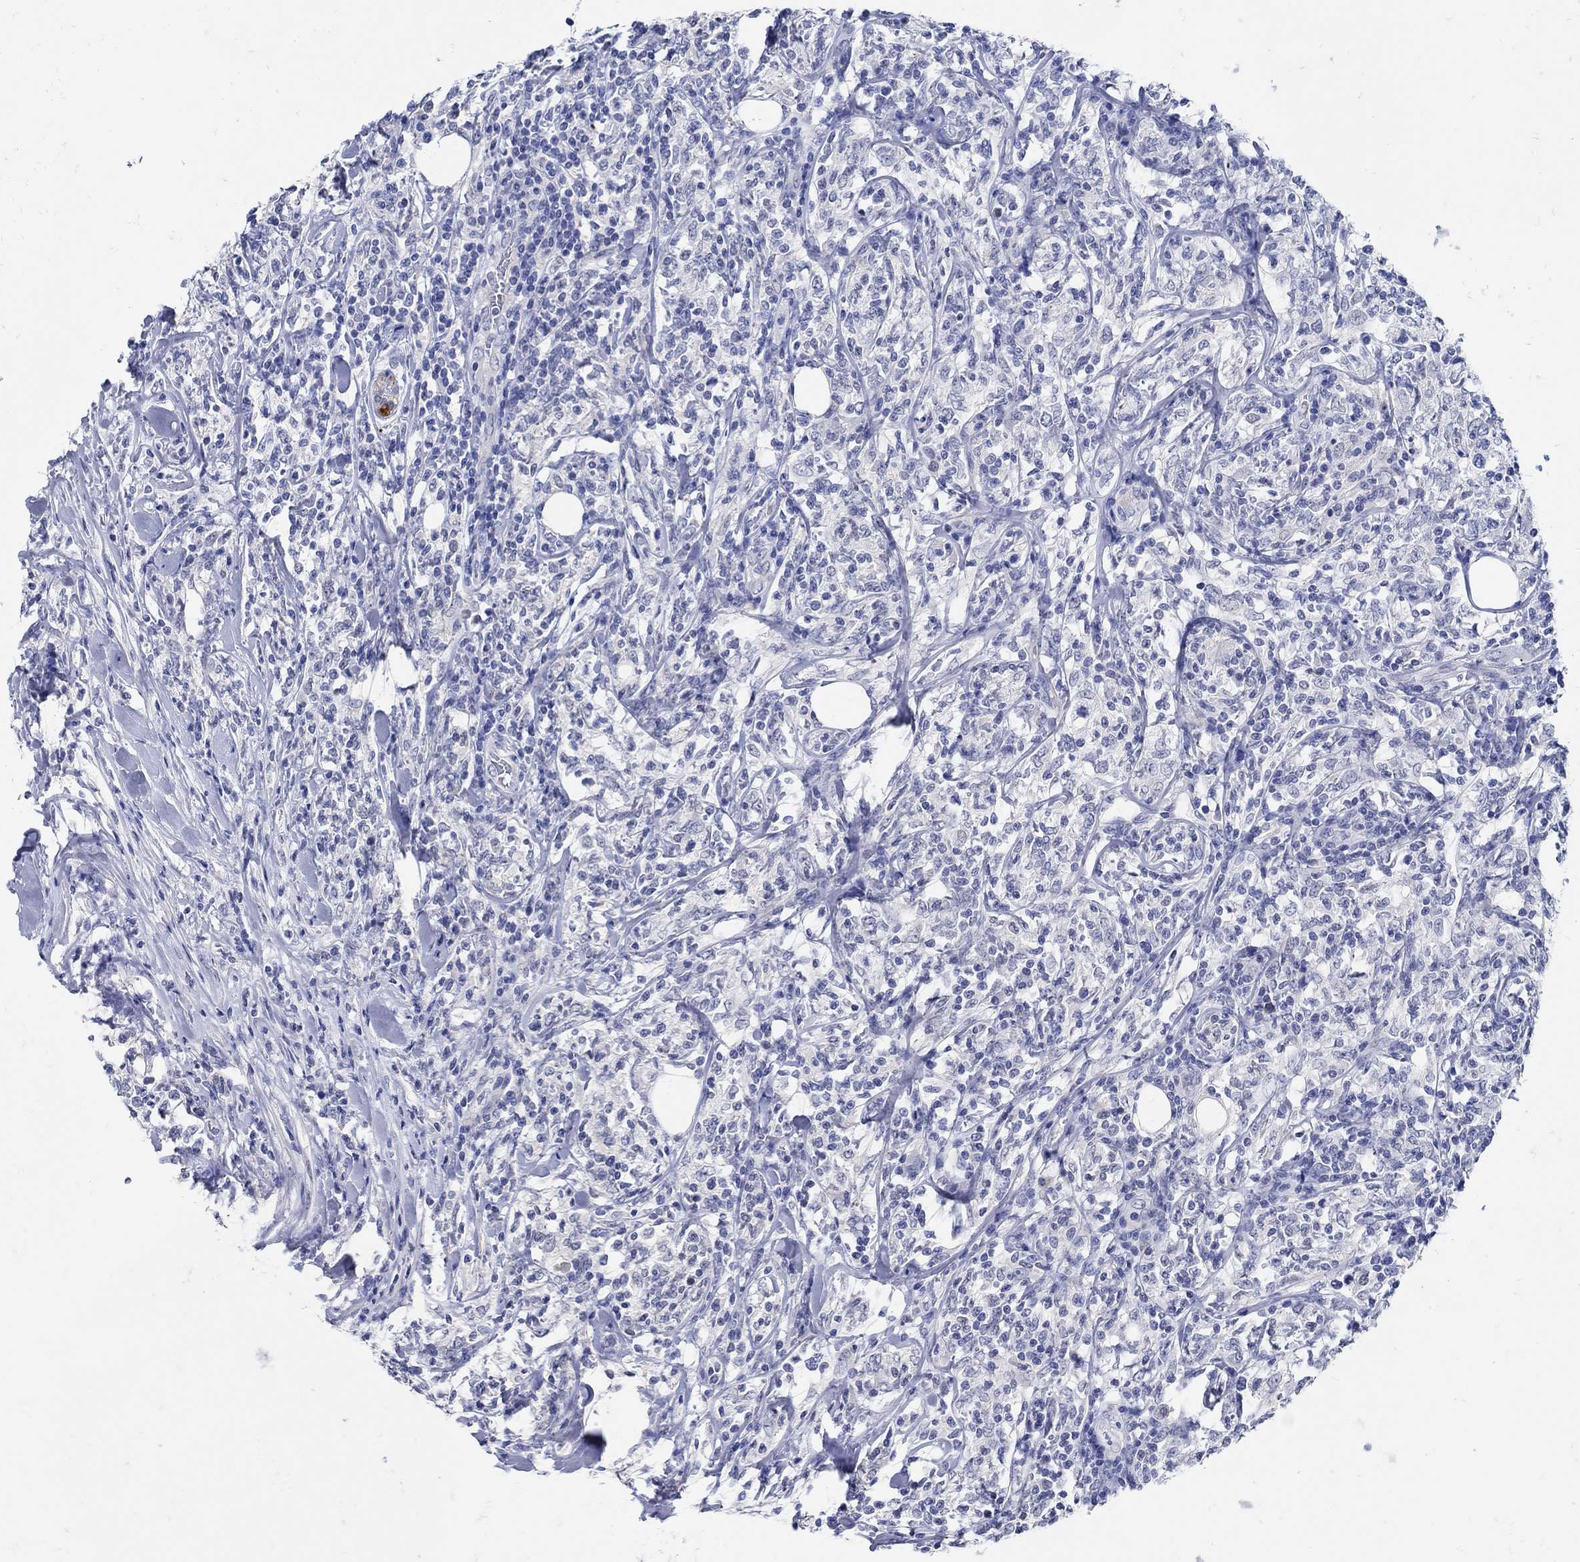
{"staining": {"intensity": "negative", "quantity": "none", "location": "none"}, "tissue": "lymphoma", "cell_type": "Tumor cells", "image_type": "cancer", "snomed": [{"axis": "morphology", "description": "Malignant lymphoma, non-Hodgkin's type, High grade"}, {"axis": "topography", "description": "Lymph node"}], "caption": "IHC of human malignant lymphoma, non-Hodgkin's type (high-grade) shows no expression in tumor cells. (DAB IHC, high magnification).", "gene": "NOS1", "patient": {"sex": "female", "age": 84}}